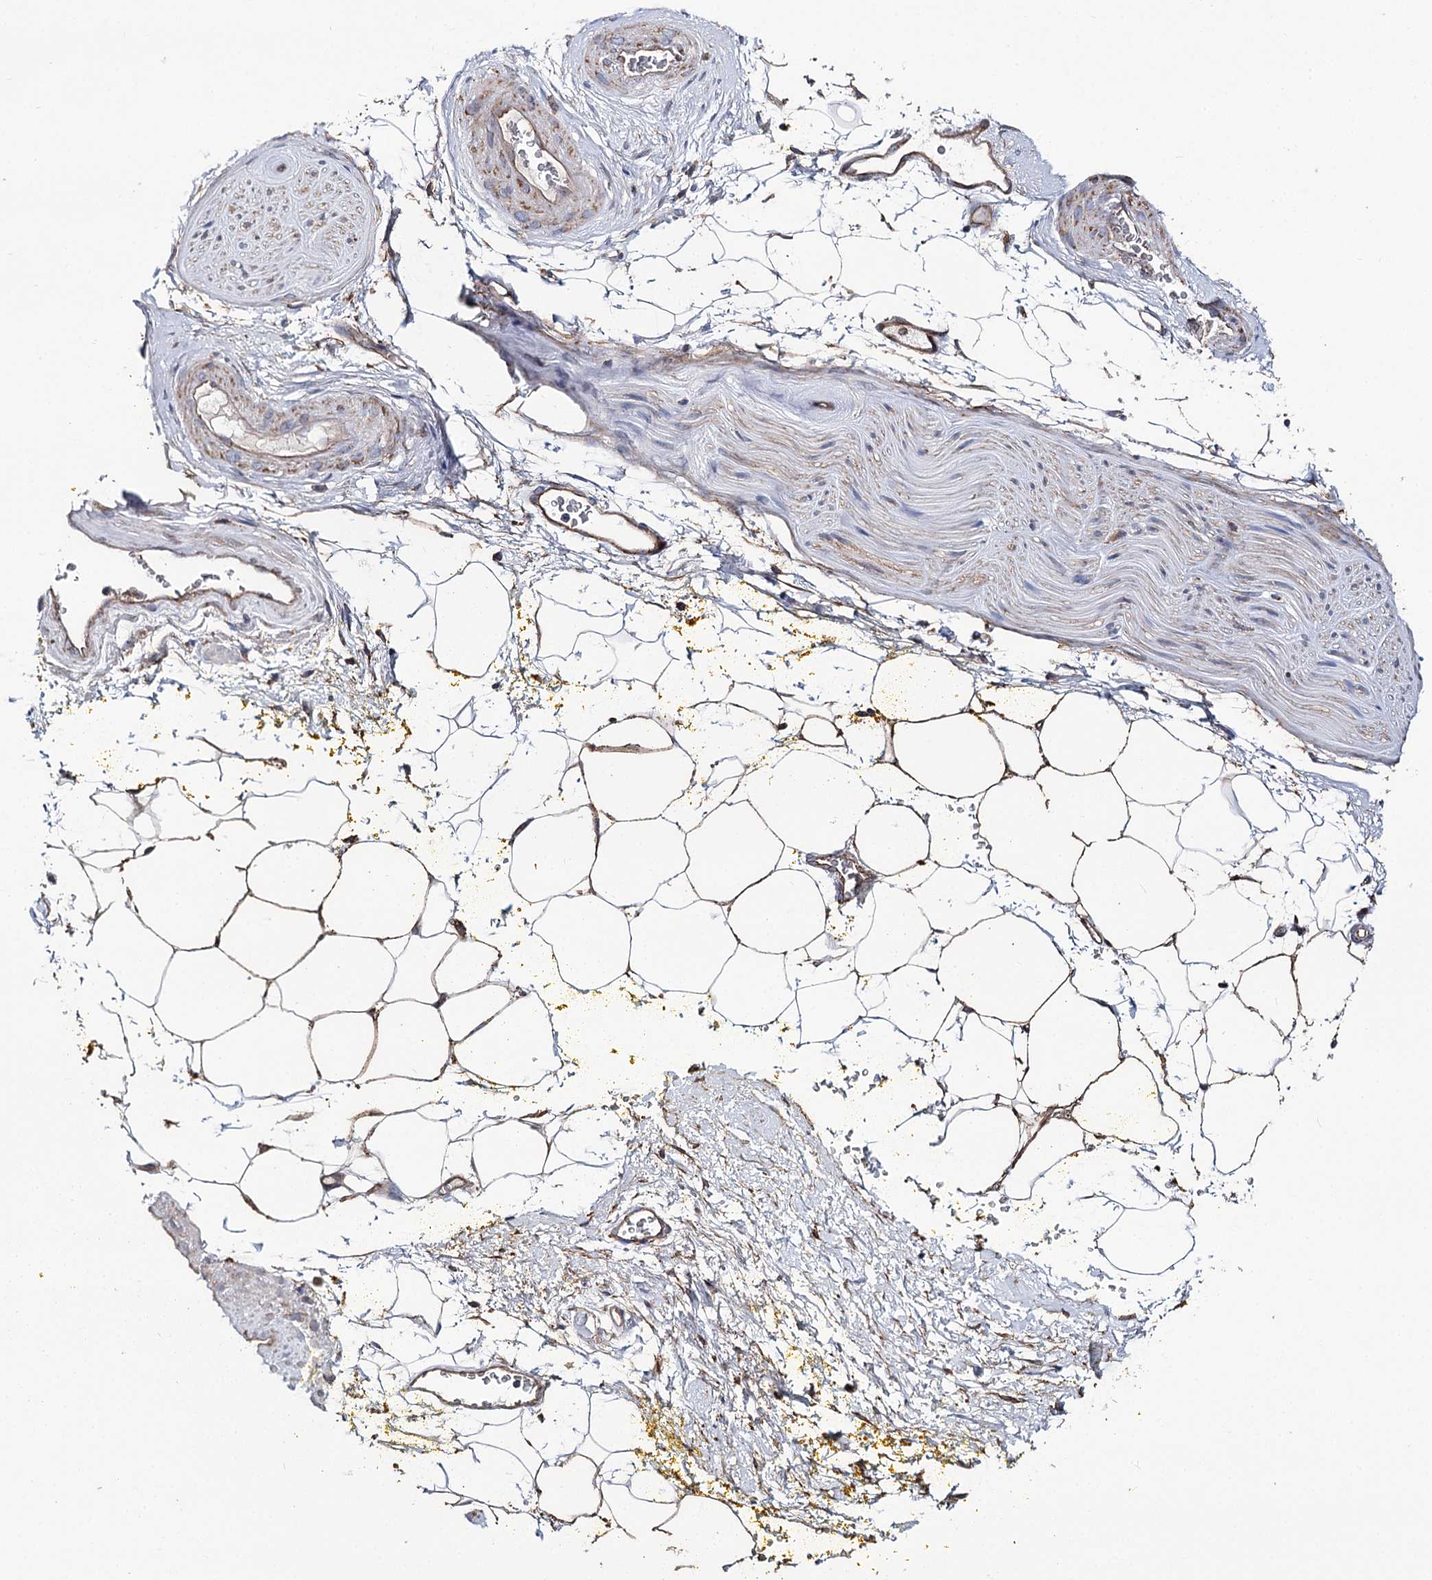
{"staining": {"intensity": "negative", "quantity": "none", "location": "none"}, "tissue": "adipose tissue", "cell_type": "Adipocytes", "image_type": "normal", "snomed": [{"axis": "morphology", "description": "Normal tissue, NOS"}, {"axis": "morphology", "description": "Adenocarcinoma, Low grade"}, {"axis": "topography", "description": "Prostate"}, {"axis": "topography", "description": "Peripheral nerve tissue"}], "caption": "Immunohistochemical staining of normal human adipose tissue displays no significant staining in adipocytes.", "gene": "MSANTD2", "patient": {"sex": "male", "age": 63}}